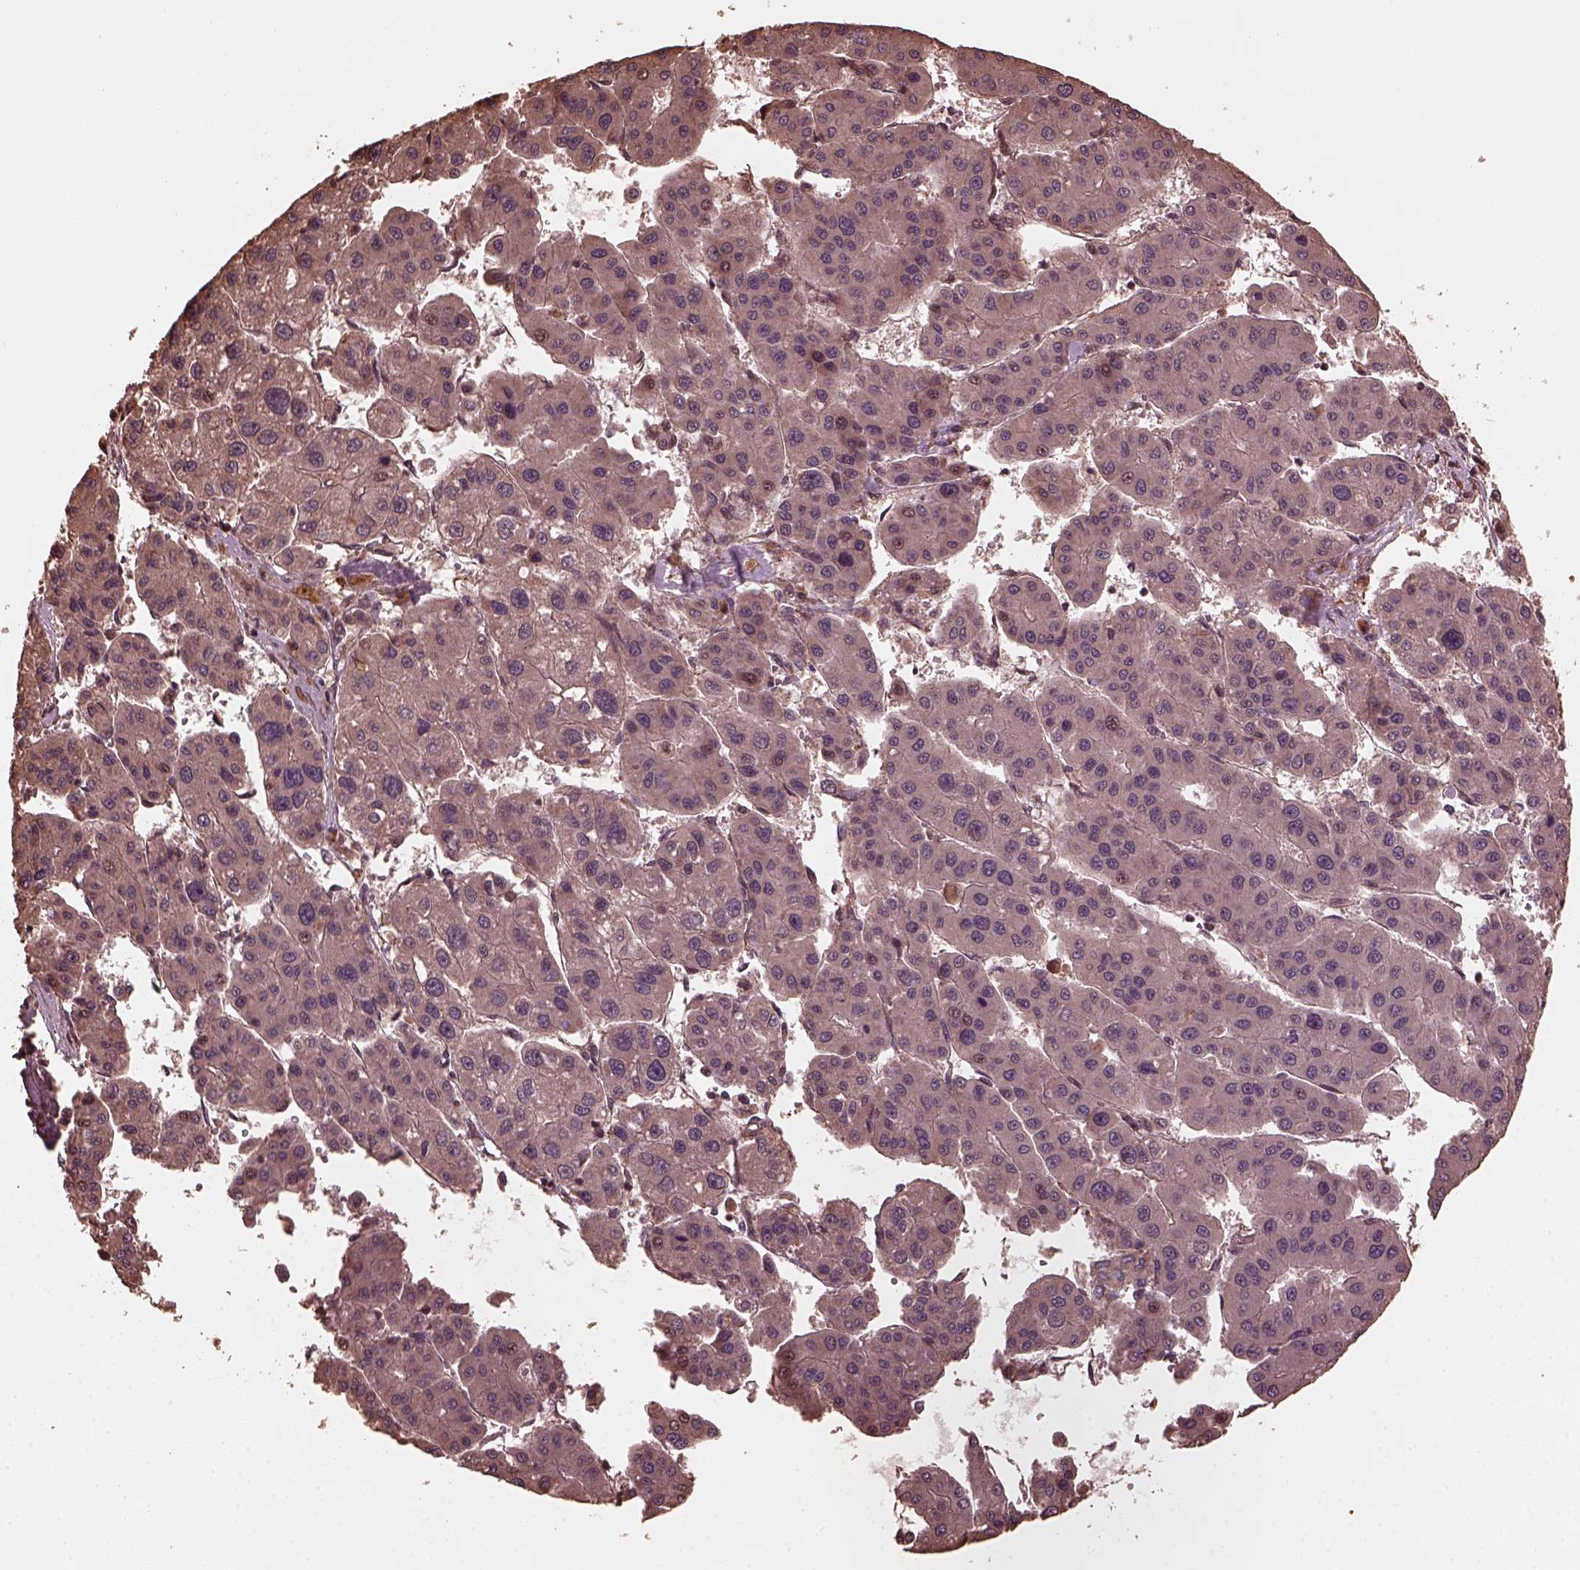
{"staining": {"intensity": "negative", "quantity": "none", "location": "none"}, "tissue": "liver cancer", "cell_type": "Tumor cells", "image_type": "cancer", "snomed": [{"axis": "morphology", "description": "Carcinoma, Hepatocellular, NOS"}, {"axis": "topography", "description": "Liver"}], "caption": "Tumor cells show no significant protein staining in hepatocellular carcinoma (liver).", "gene": "GTPBP1", "patient": {"sex": "male", "age": 73}}